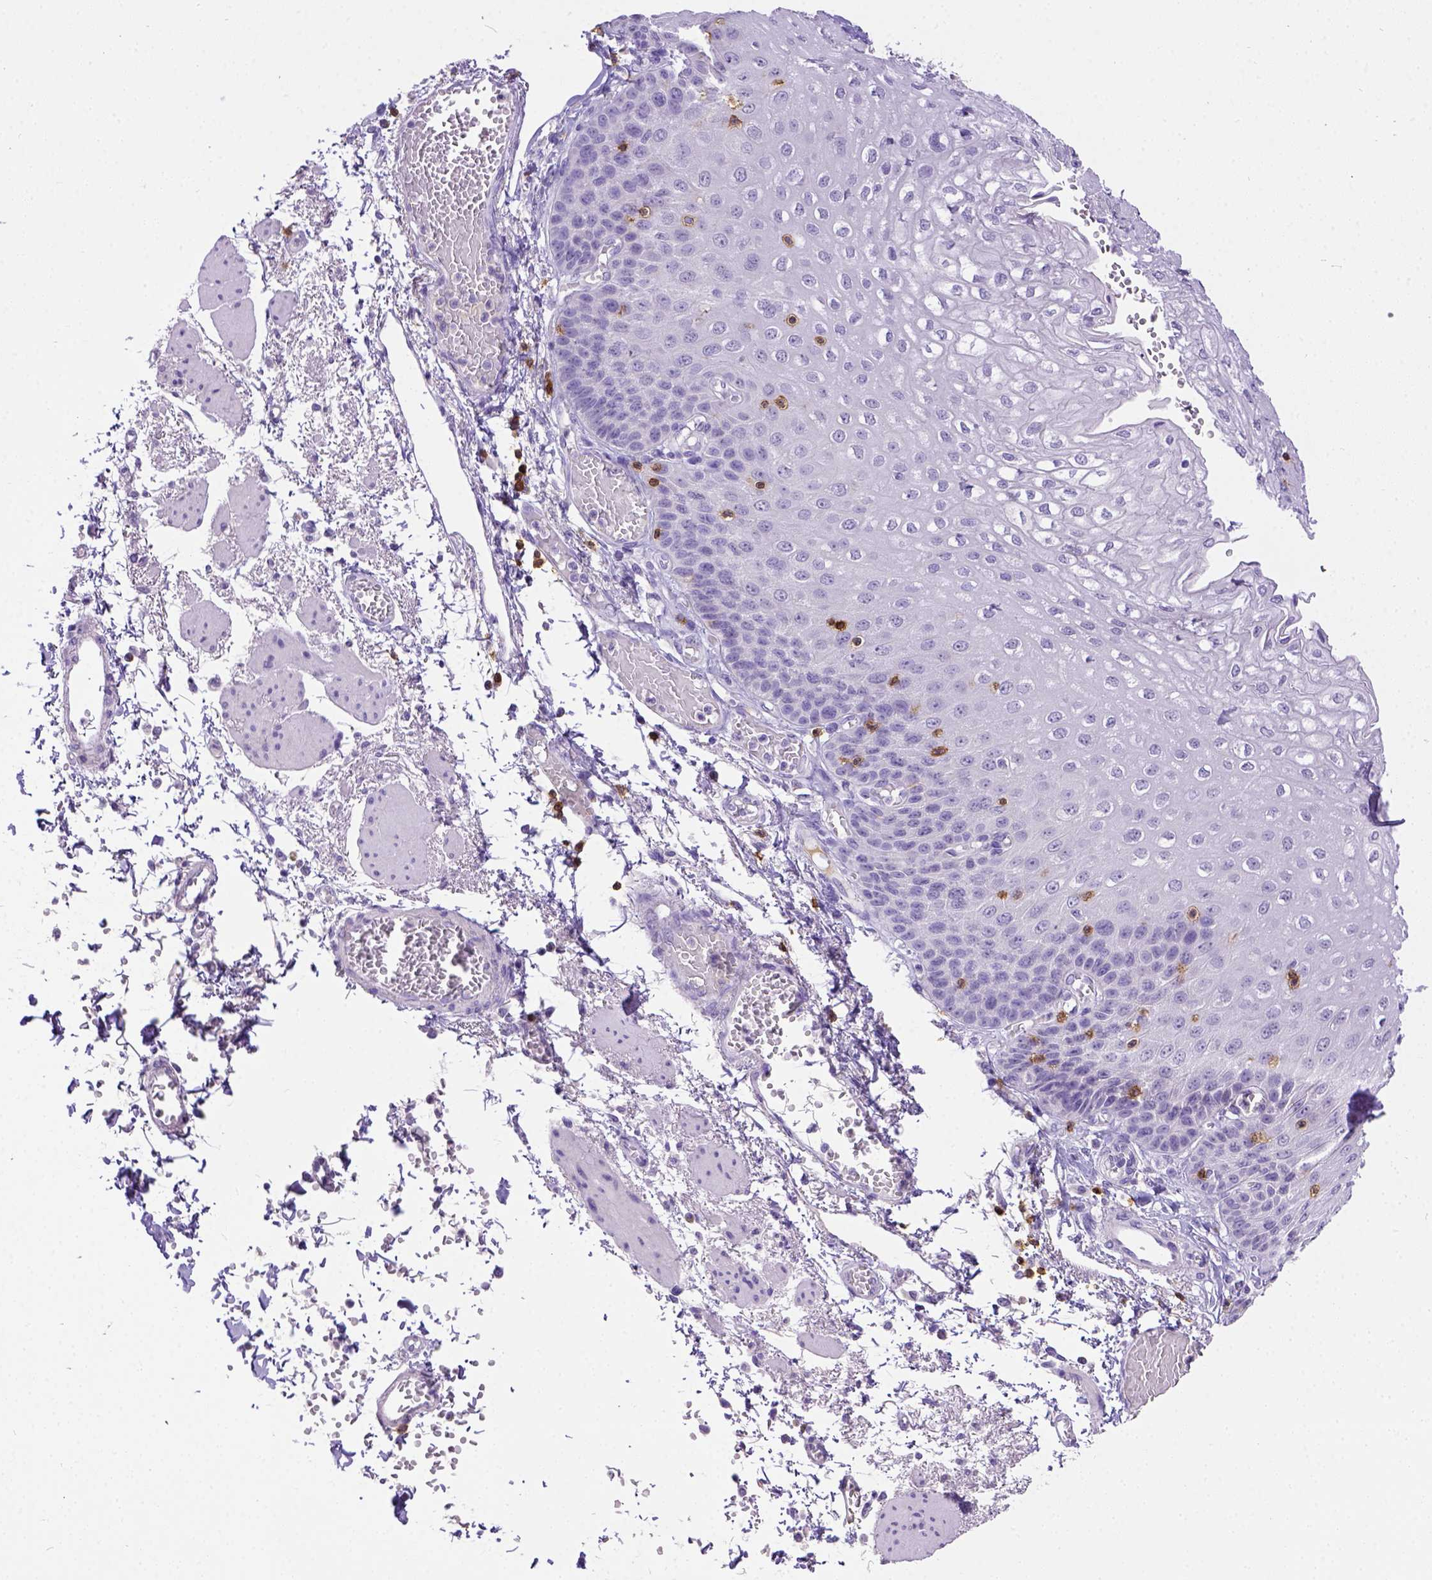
{"staining": {"intensity": "negative", "quantity": "none", "location": "none"}, "tissue": "esophagus", "cell_type": "Squamous epithelial cells", "image_type": "normal", "snomed": [{"axis": "morphology", "description": "Normal tissue, NOS"}, {"axis": "morphology", "description": "Adenocarcinoma, NOS"}, {"axis": "topography", "description": "Esophagus"}], "caption": "Immunohistochemical staining of benign esophagus exhibits no significant staining in squamous epithelial cells.", "gene": "CD3E", "patient": {"sex": "male", "age": 81}}